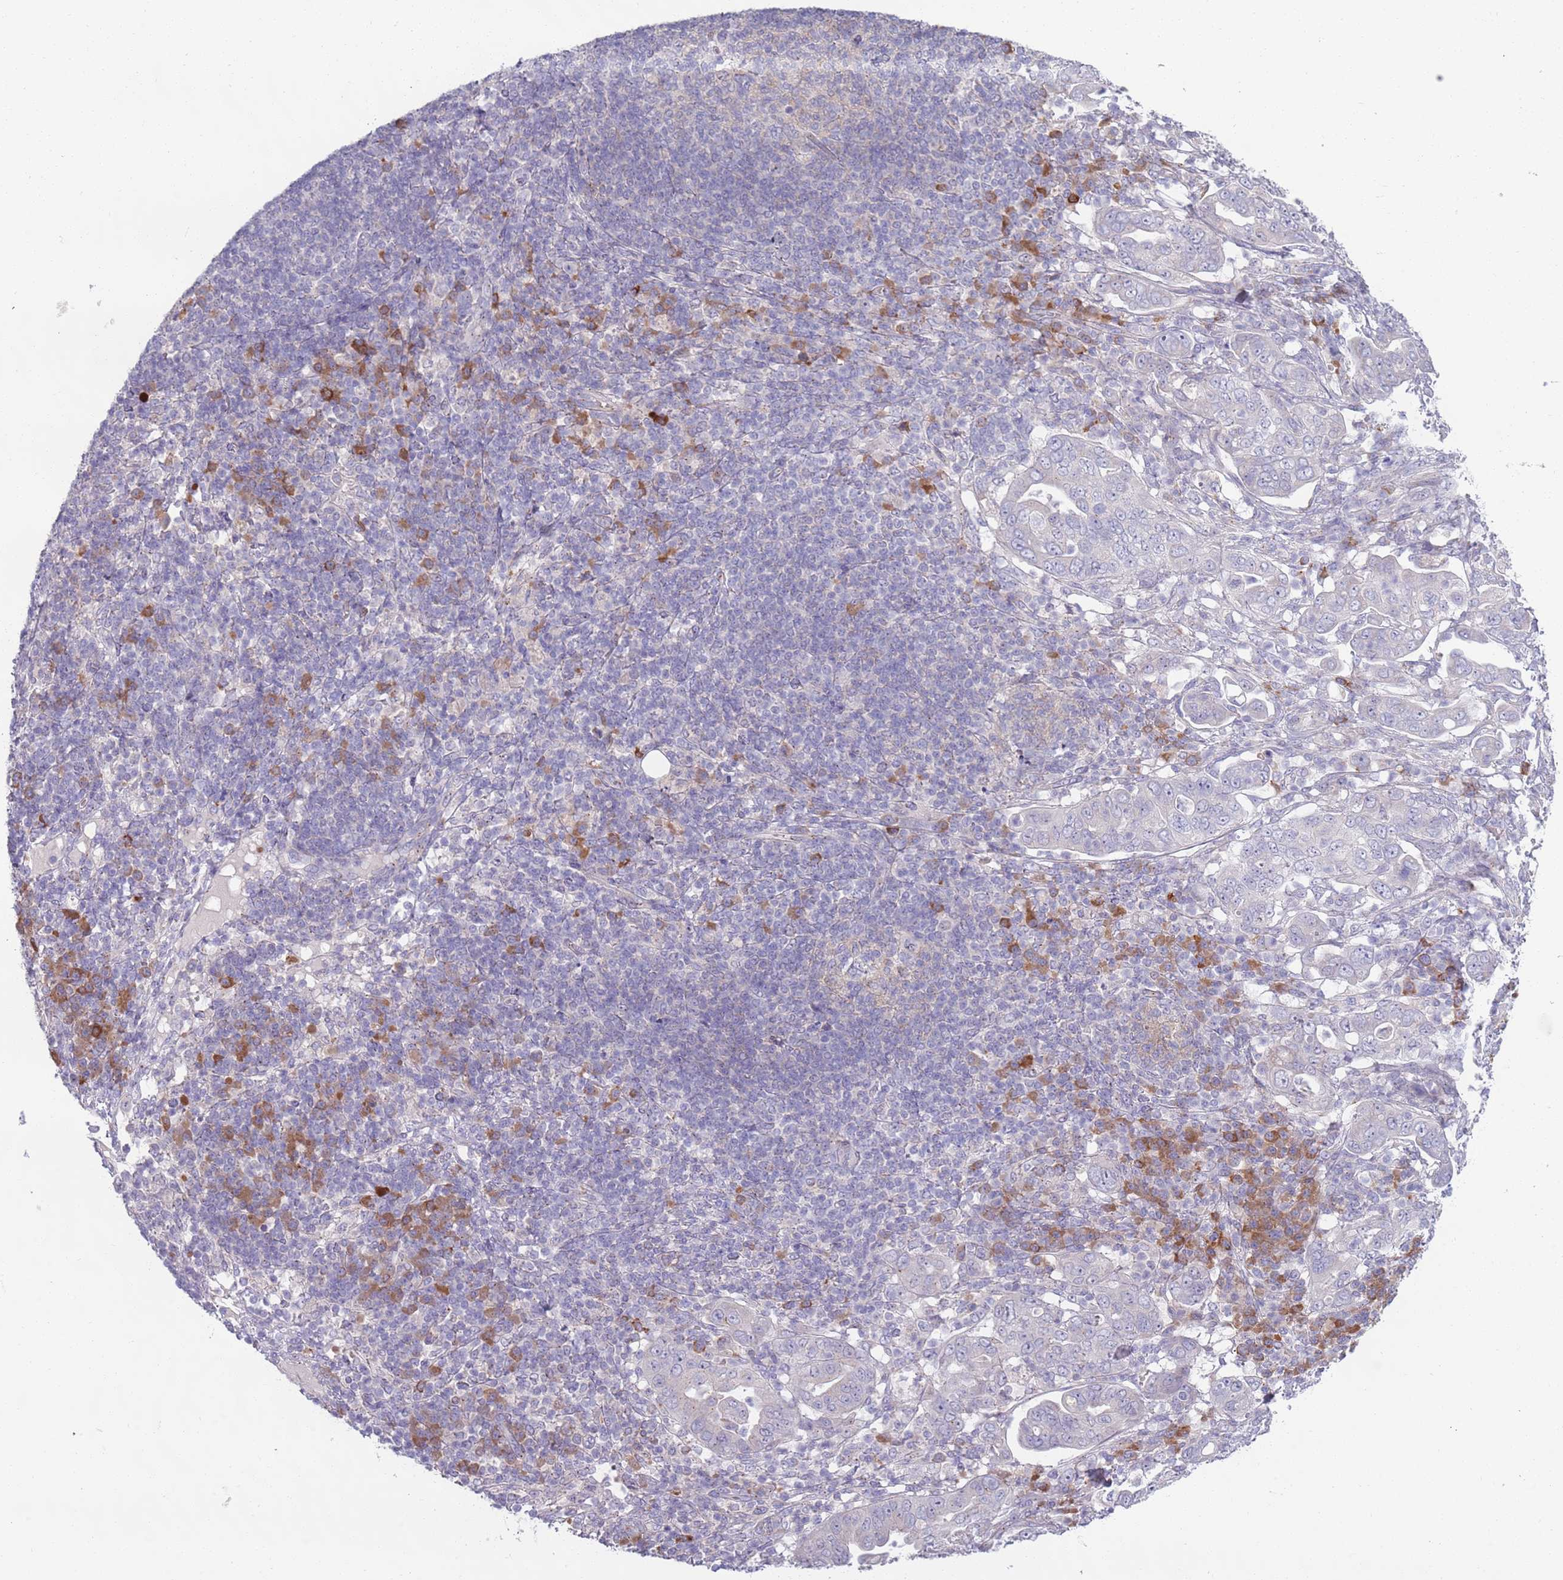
{"staining": {"intensity": "negative", "quantity": "none", "location": "none"}, "tissue": "pancreatic cancer", "cell_type": "Tumor cells", "image_type": "cancer", "snomed": [{"axis": "morphology", "description": "Normal tissue, NOS"}, {"axis": "morphology", "description": "Adenocarcinoma, NOS"}, {"axis": "topography", "description": "Lymph node"}, {"axis": "topography", "description": "Pancreas"}], "caption": "Tumor cells show no significant staining in pancreatic cancer (adenocarcinoma). The staining is performed using DAB (3,3'-diaminobenzidine) brown chromogen with nuclei counter-stained in using hematoxylin.", "gene": "LTB", "patient": {"sex": "female", "age": 67}}